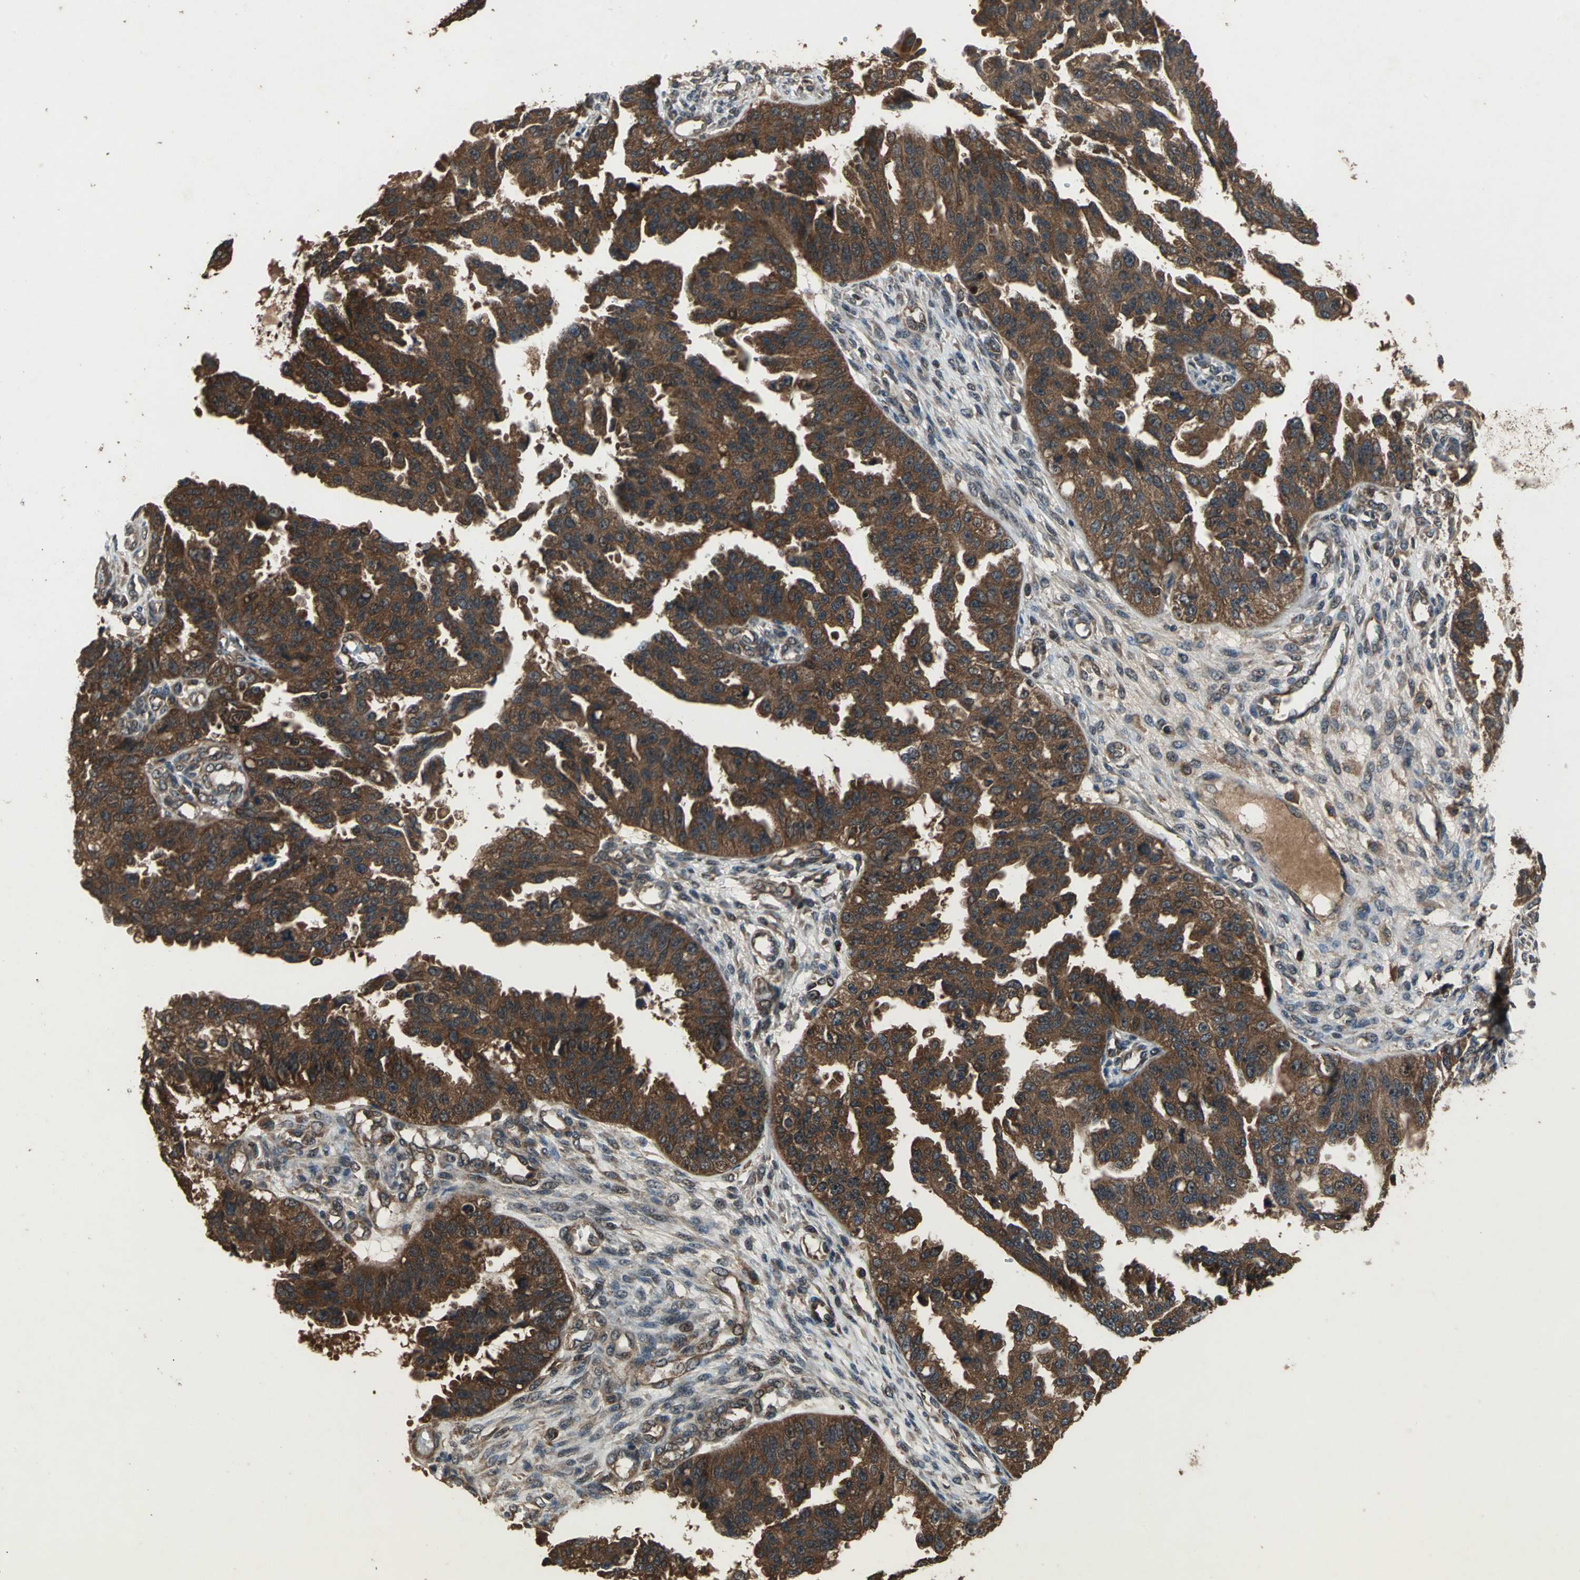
{"staining": {"intensity": "strong", "quantity": ">75%", "location": "cytoplasmic/membranous"}, "tissue": "ovarian cancer", "cell_type": "Tumor cells", "image_type": "cancer", "snomed": [{"axis": "morphology", "description": "Carcinoma, NOS"}, {"axis": "topography", "description": "Soft tissue"}, {"axis": "topography", "description": "Ovary"}], "caption": "A brown stain highlights strong cytoplasmic/membranous staining of a protein in ovarian cancer (carcinoma) tumor cells. The staining was performed using DAB (3,3'-diaminobenzidine) to visualize the protein expression in brown, while the nuclei were stained in blue with hematoxylin (Magnification: 20x).", "gene": "ZNF608", "patient": {"sex": "female", "age": 54}}